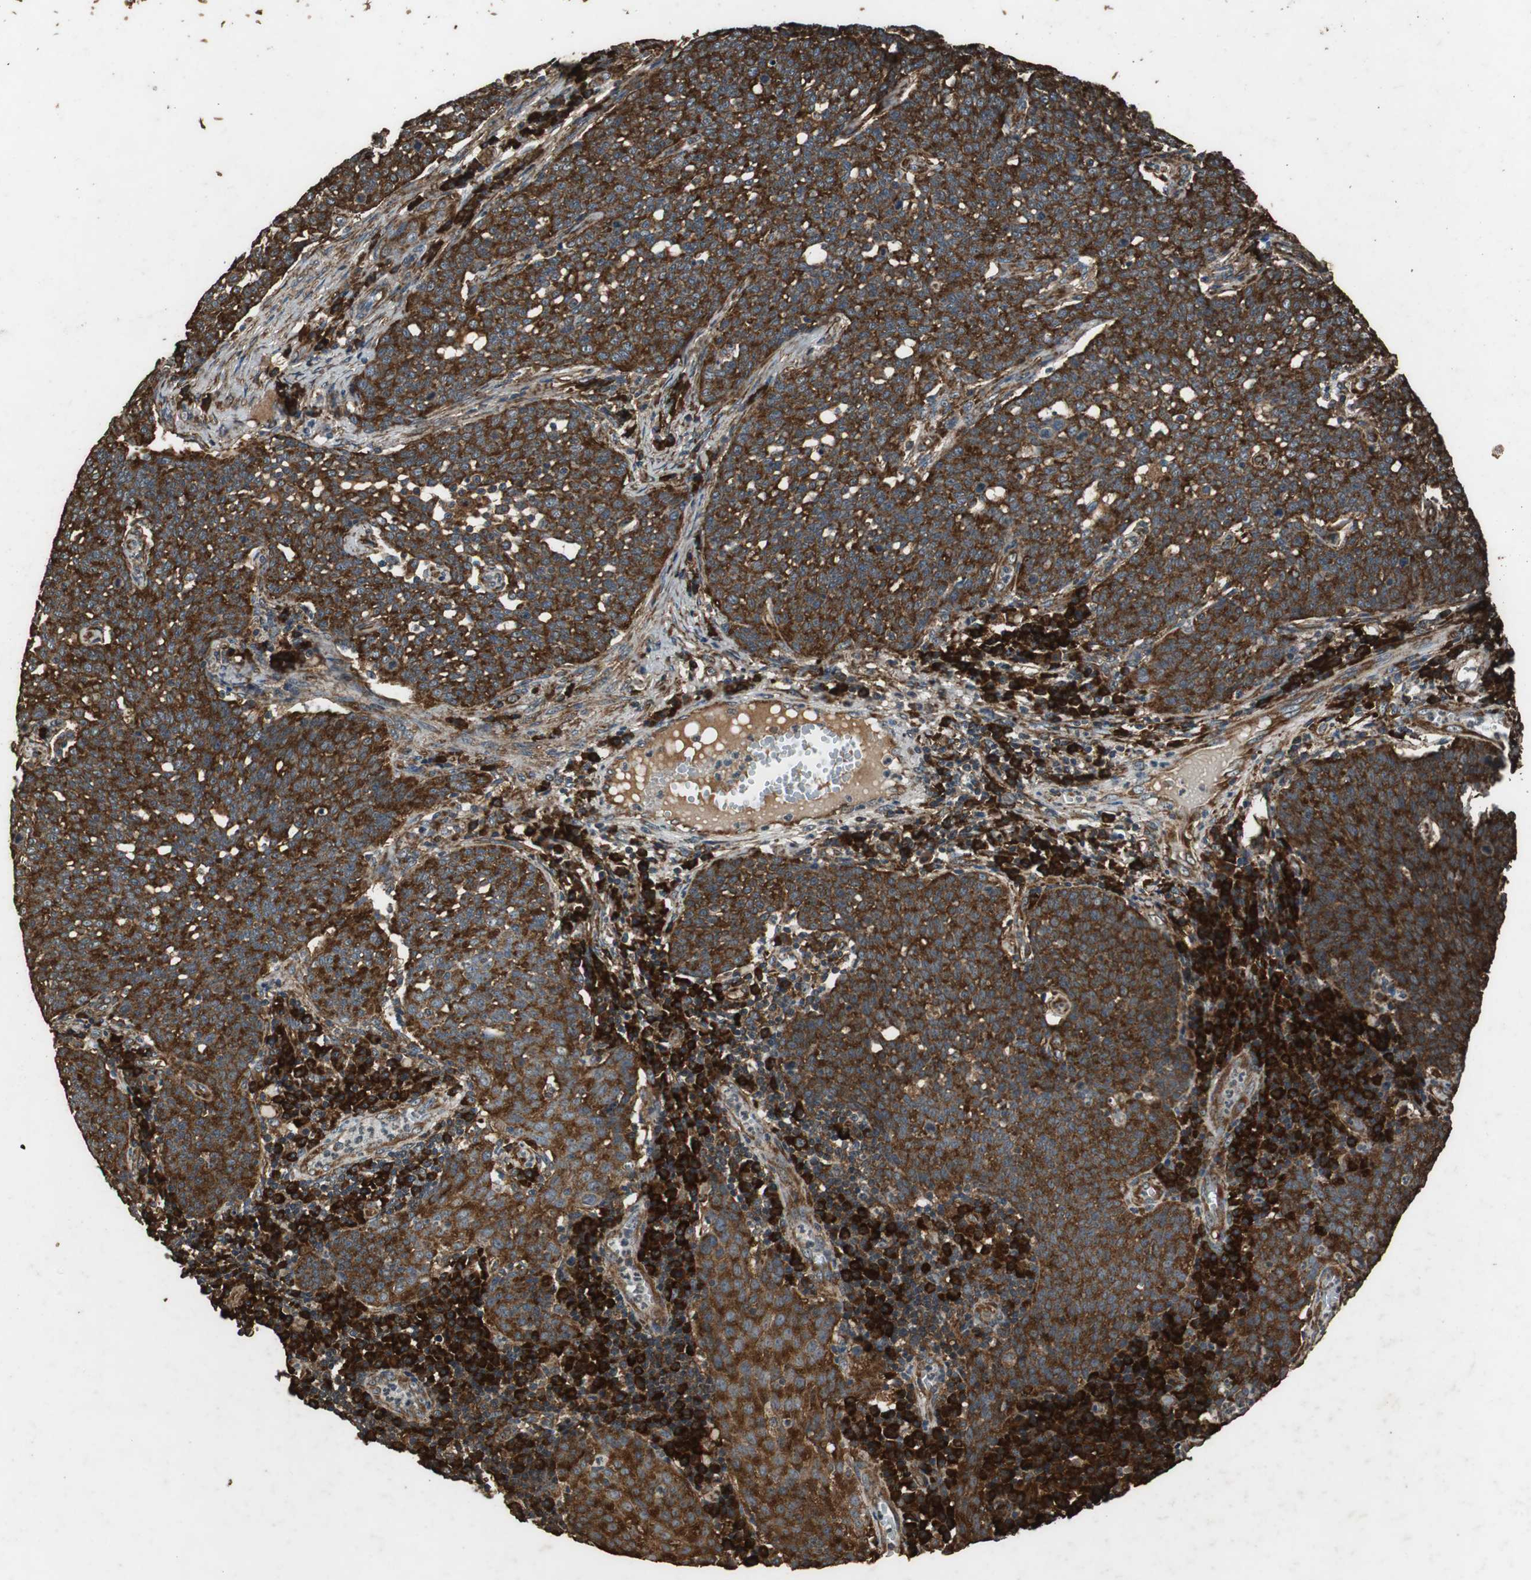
{"staining": {"intensity": "strong", "quantity": ">75%", "location": "cytoplasmic/membranous"}, "tissue": "cervical cancer", "cell_type": "Tumor cells", "image_type": "cancer", "snomed": [{"axis": "morphology", "description": "Squamous cell carcinoma, NOS"}, {"axis": "topography", "description": "Cervix"}], "caption": "Immunohistochemistry histopathology image of neoplastic tissue: human squamous cell carcinoma (cervical) stained using immunohistochemistry (IHC) shows high levels of strong protein expression localized specifically in the cytoplasmic/membranous of tumor cells, appearing as a cytoplasmic/membranous brown color.", "gene": "NAA10", "patient": {"sex": "female", "age": 34}}